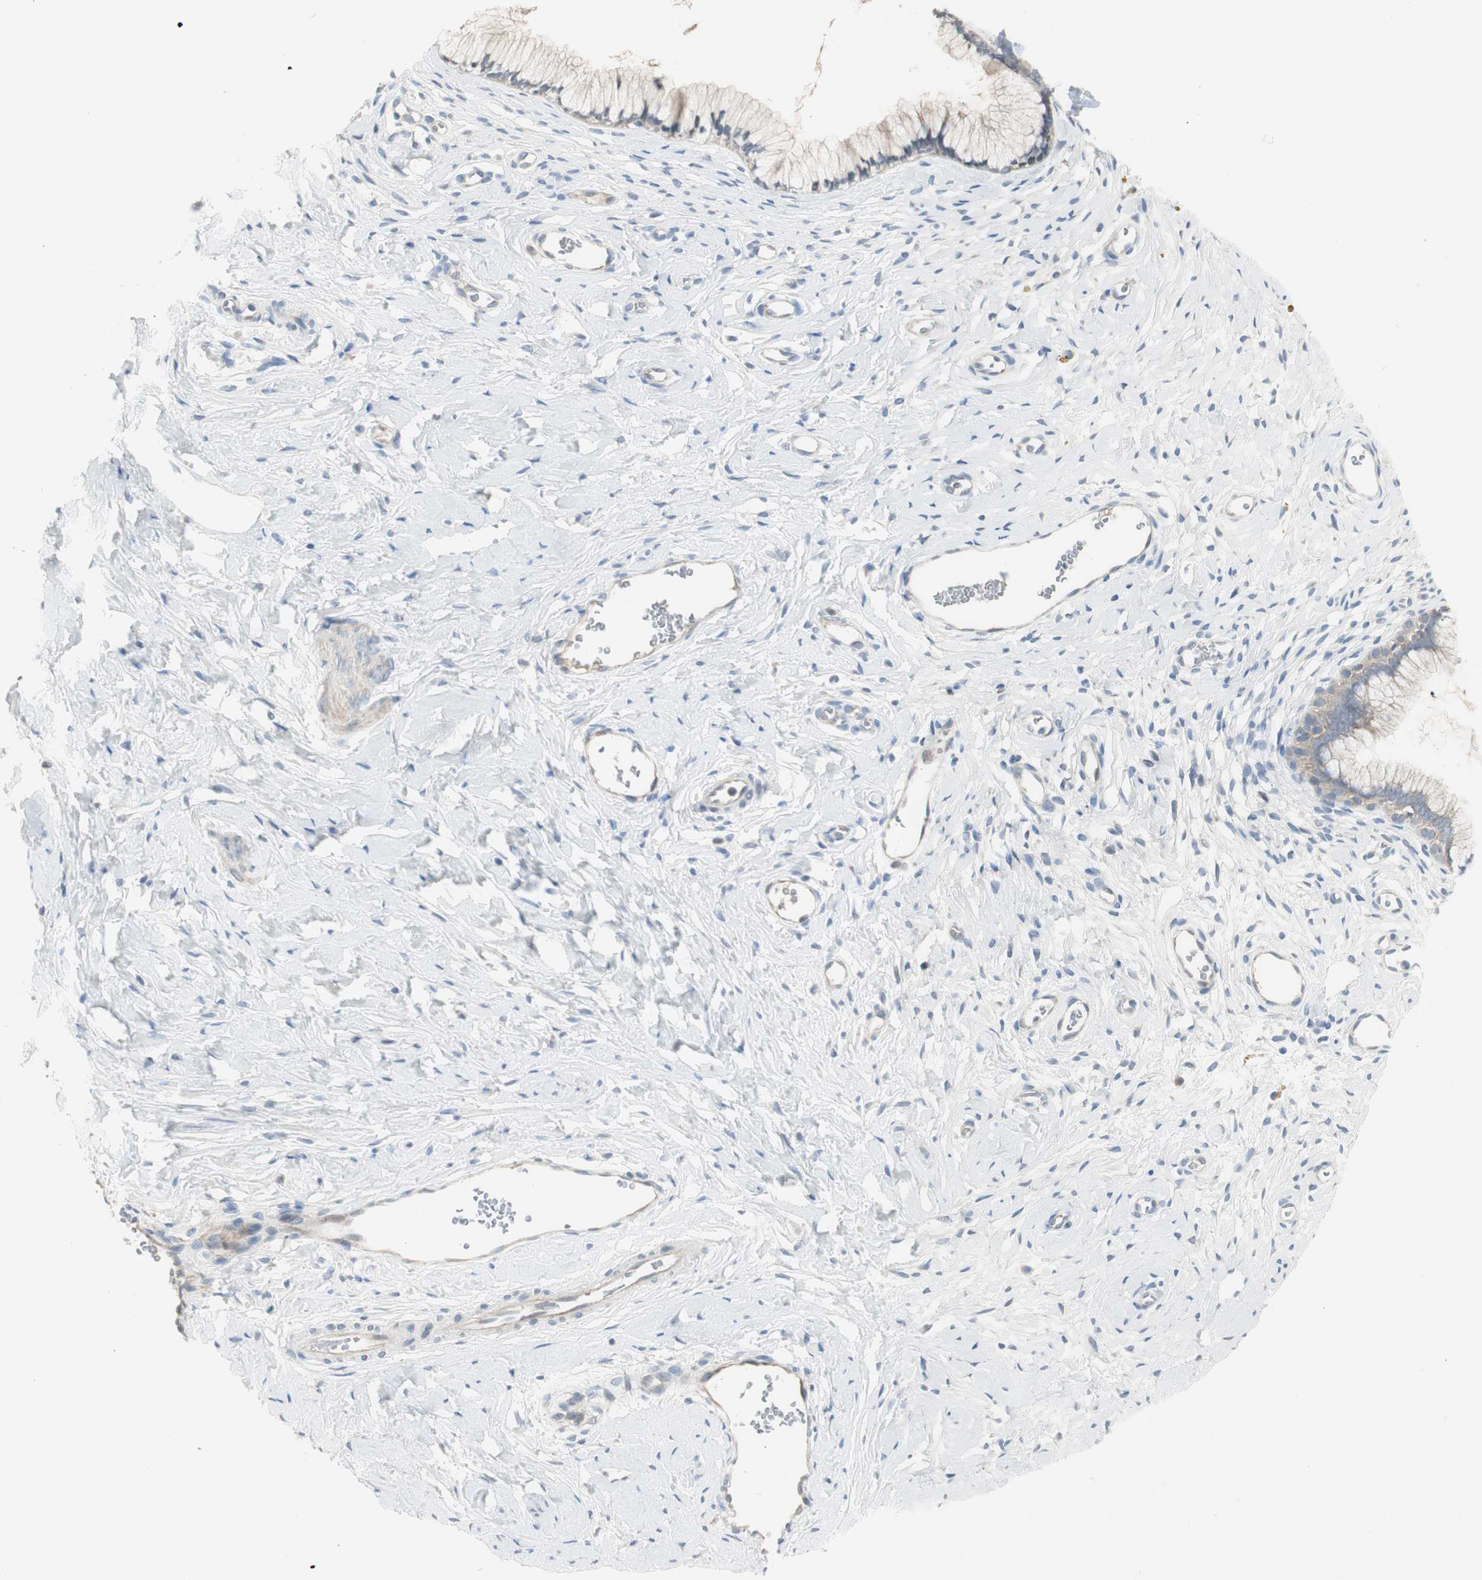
{"staining": {"intensity": "negative", "quantity": "none", "location": "none"}, "tissue": "cervix", "cell_type": "Glandular cells", "image_type": "normal", "snomed": [{"axis": "morphology", "description": "Normal tissue, NOS"}, {"axis": "topography", "description": "Cervix"}], "caption": "Image shows no protein expression in glandular cells of unremarkable cervix. The staining was performed using DAB to visualize the protein expression in brown, while the nuclei were stained in blue with hematoxylin (Magnification: 20x).", "gene": "SPINK4", "patient": {"sex": "female", "age": 65}}